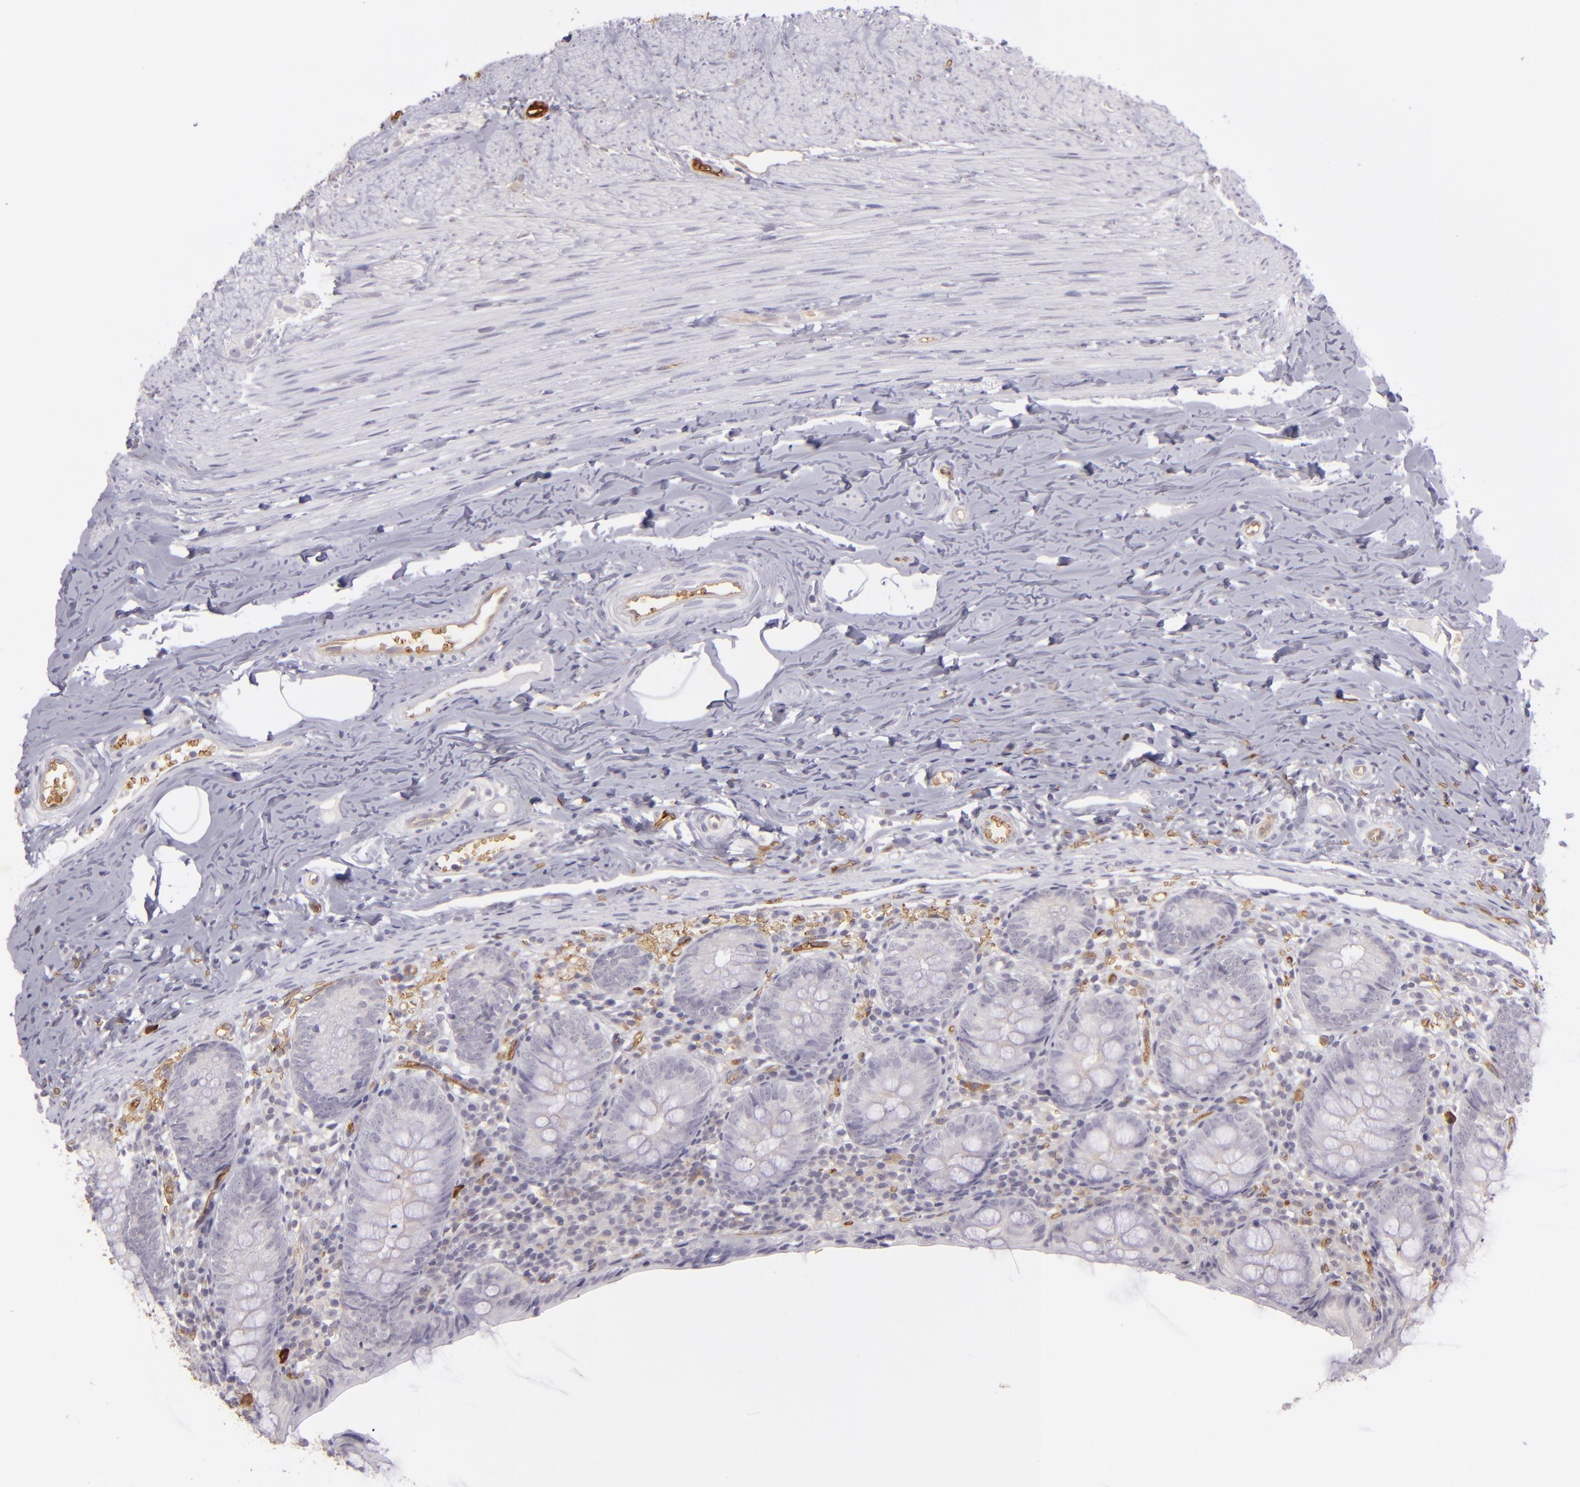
{"staining": {"intensity": "negative", "quantity": "none", "location": "none"}, "tissue": "appendix", "cell_type": "Glandular cells", "image_type": "normal", "snomed": [{"axis": "morphology", "description": "Normal tissue, NOS"}, {"axis": "topography", "description": "Appendix"}], "caption": "IHC of benign human appendix demonstrates no expression in glandular cells.", "gene": "ACE", "patient": {"sex": "female", "age": 10}}